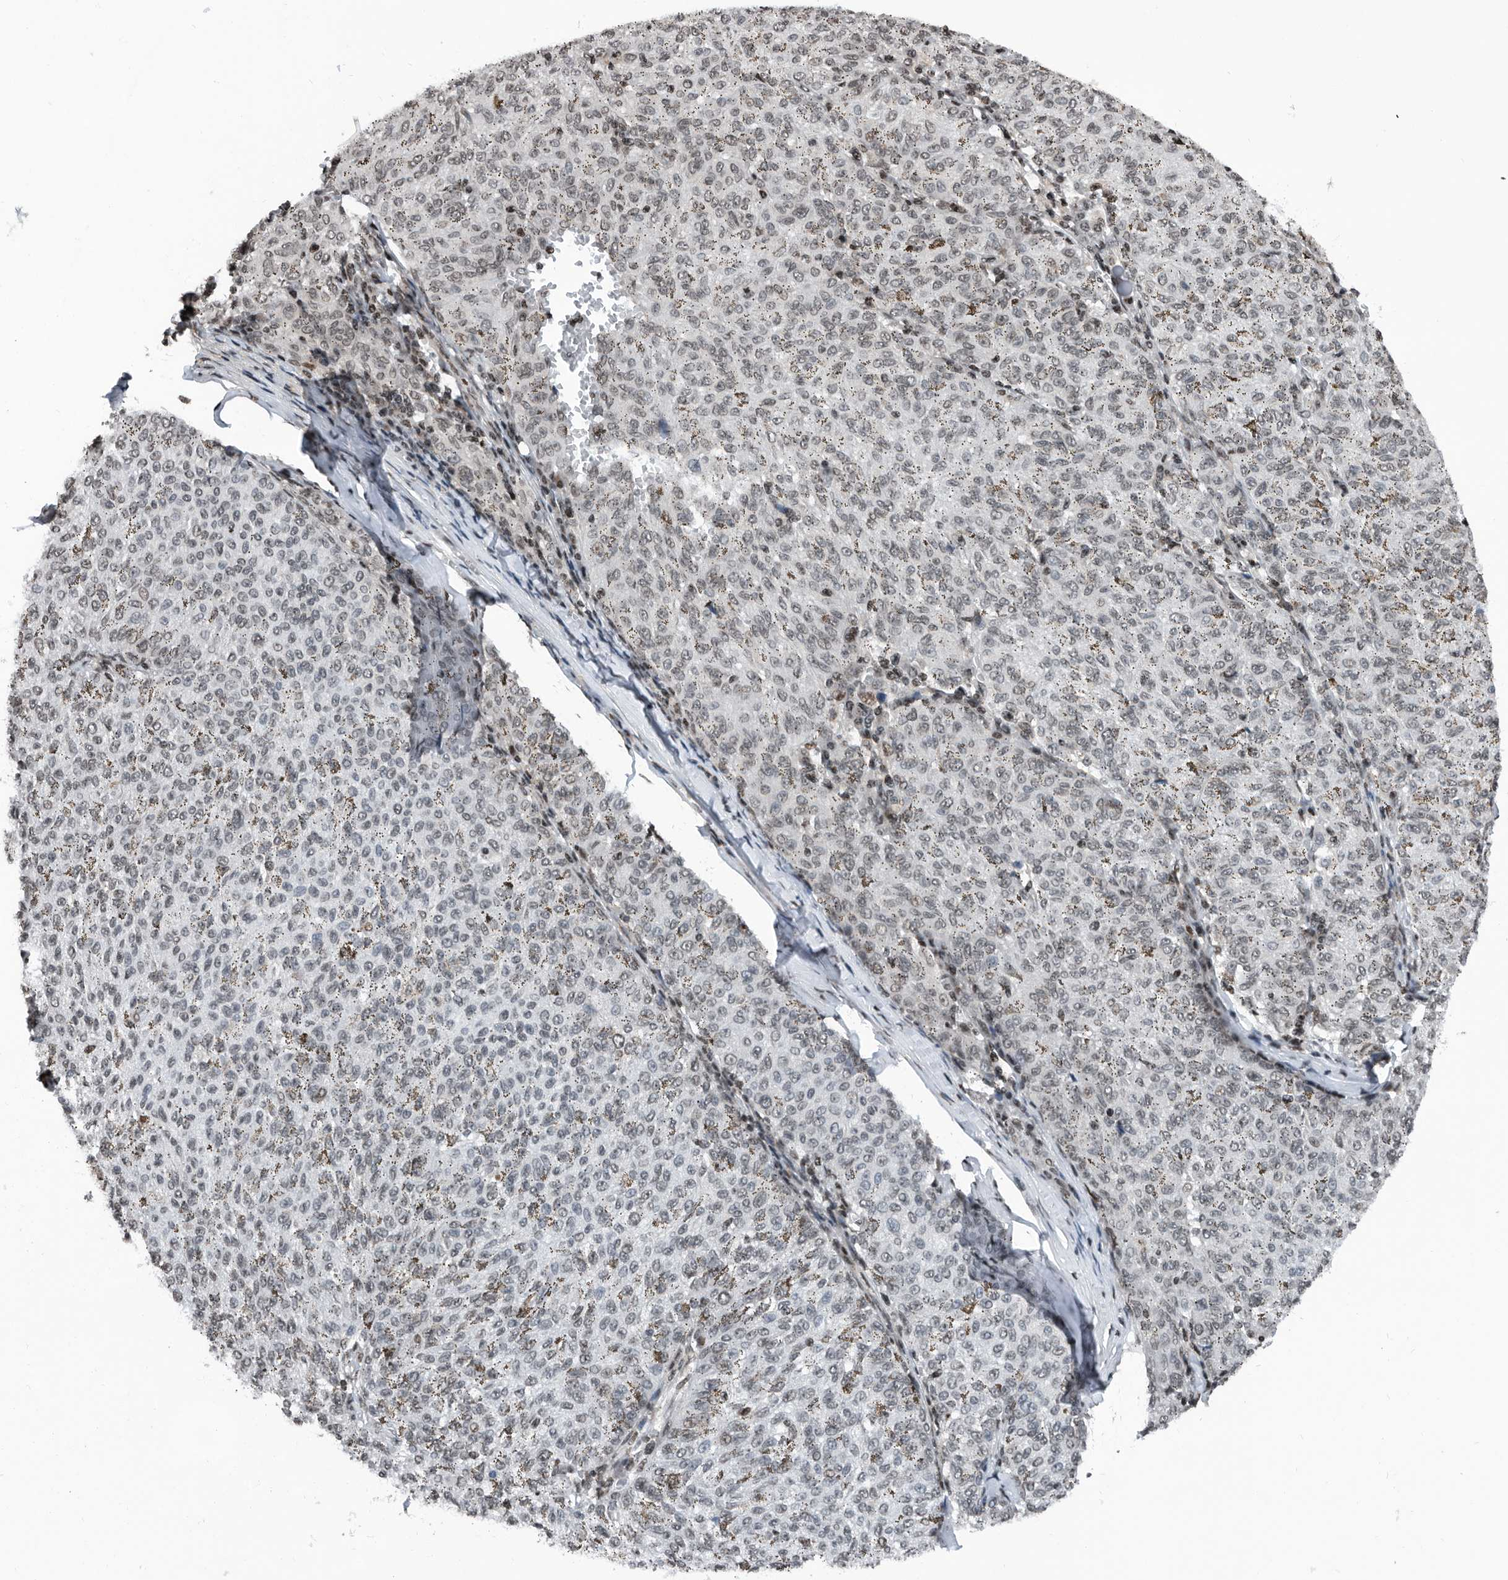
{"staining": {"intensity": "negative", "quantity": "none", "location": "none"}, "tissue": "melanoma", "cell_type": "Tumor cells", "image_type": "cancer", "snomed": [{"axis": "morphology", "description": "Malignant melanoma, NOS"}, {"axis": "topography", "description": "Skin"}], "caption": "Immunohistochemistry (IHC) of human malignant melanoma shows no expression in tumor cells.", "gene": "SNRNP48", "patient": {"sex": "female", "age": 72}}